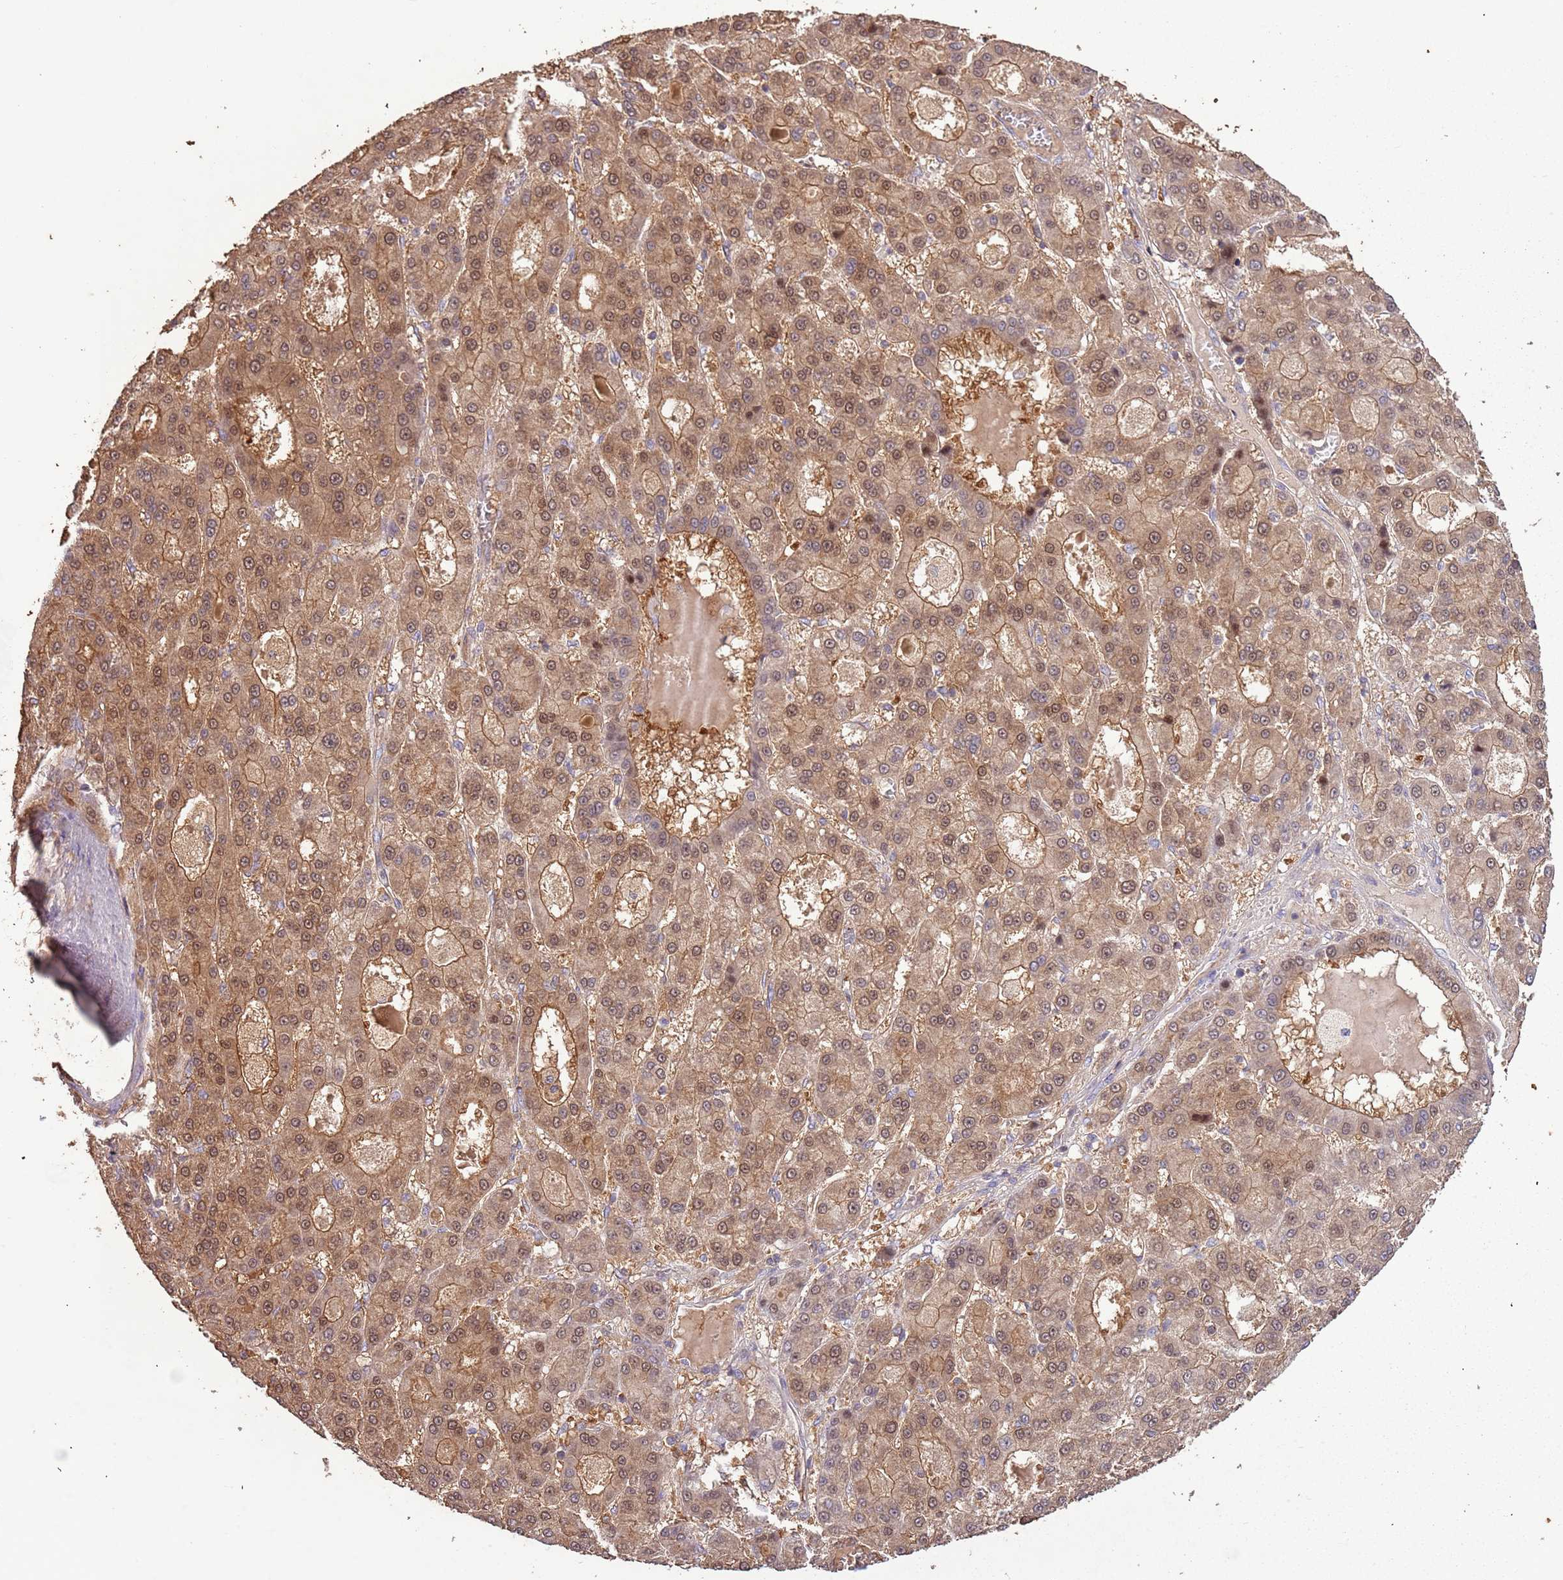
{"staining": {"intensity": "moderate", "quantity": ">75%", "location": "cytoplasmic/membranous,nuclear"}, "tissue": "liver cancer", "cell_type": "Tumor cells", "image_type": "cancer", "snomed": [{"axis": "morphology", "description": "Carcinoma, Hepatocellular, NOS"}, {"axis": "topography", "description": "Liver"}], "caption": "Hepatocellular carcinoma (liver) stained for a protein (brown) reveals moderate cytoplasmic/membranous and nuclear positive expression in approximately >75% of tumor cells.", "gene": "FECH", "patient": {"sex": "male", "age": 70}}